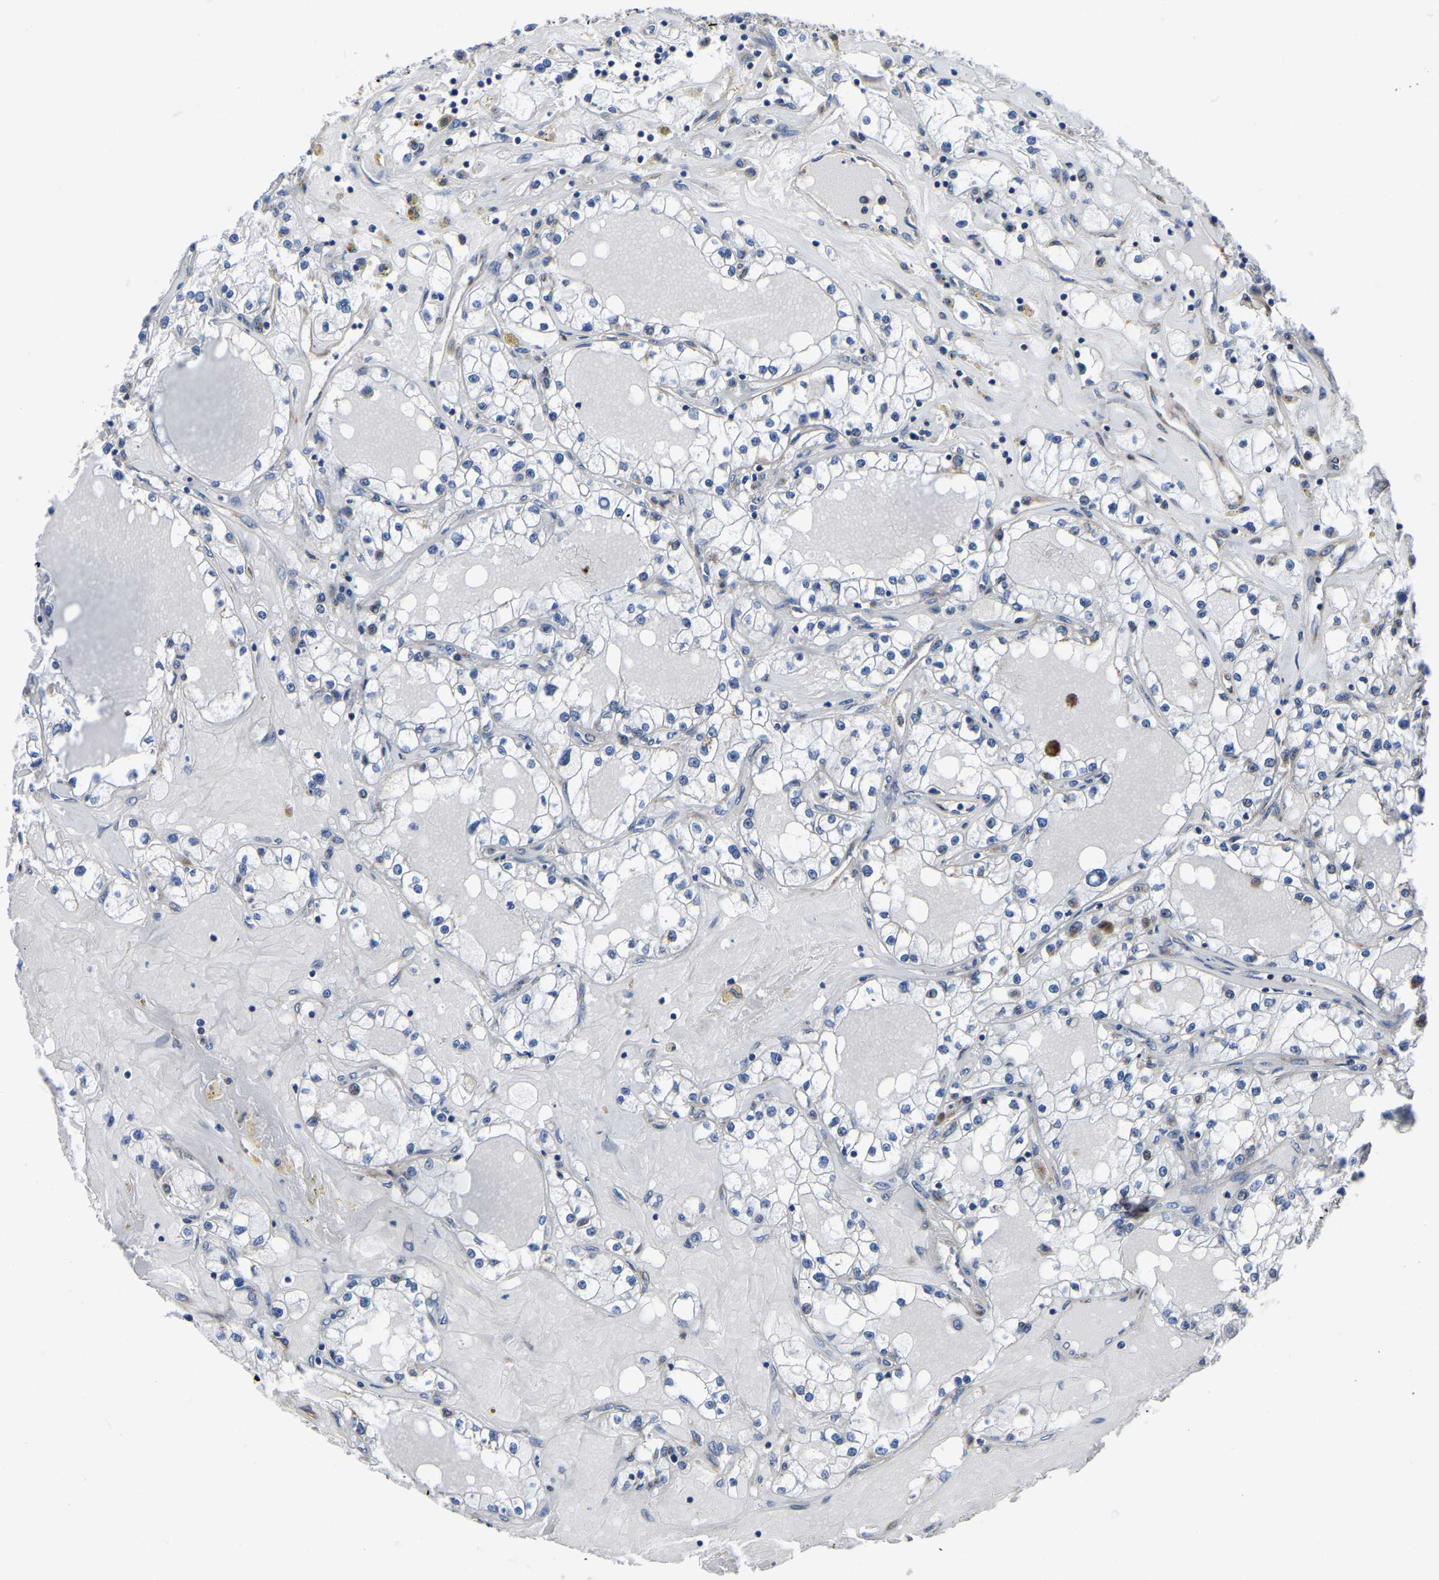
{"staining": {"intensity": "negative", "quantity": "none", "location": "none"}, "tissue": "renal cancer", "cell_type": "Tumor cells", "image_type": "cancer", "snomed": [{"axis": "morphology", "description": "Adenocarcinoma, NOS"}, {"axis": "topography", "description": "Kidney"}], "caption": "Immunohistochemistry of renal cancer demonstrates no positivity in tumor cells.", "gene": "PDLIM7", "patient": {"sex": "male", "age": 56}}